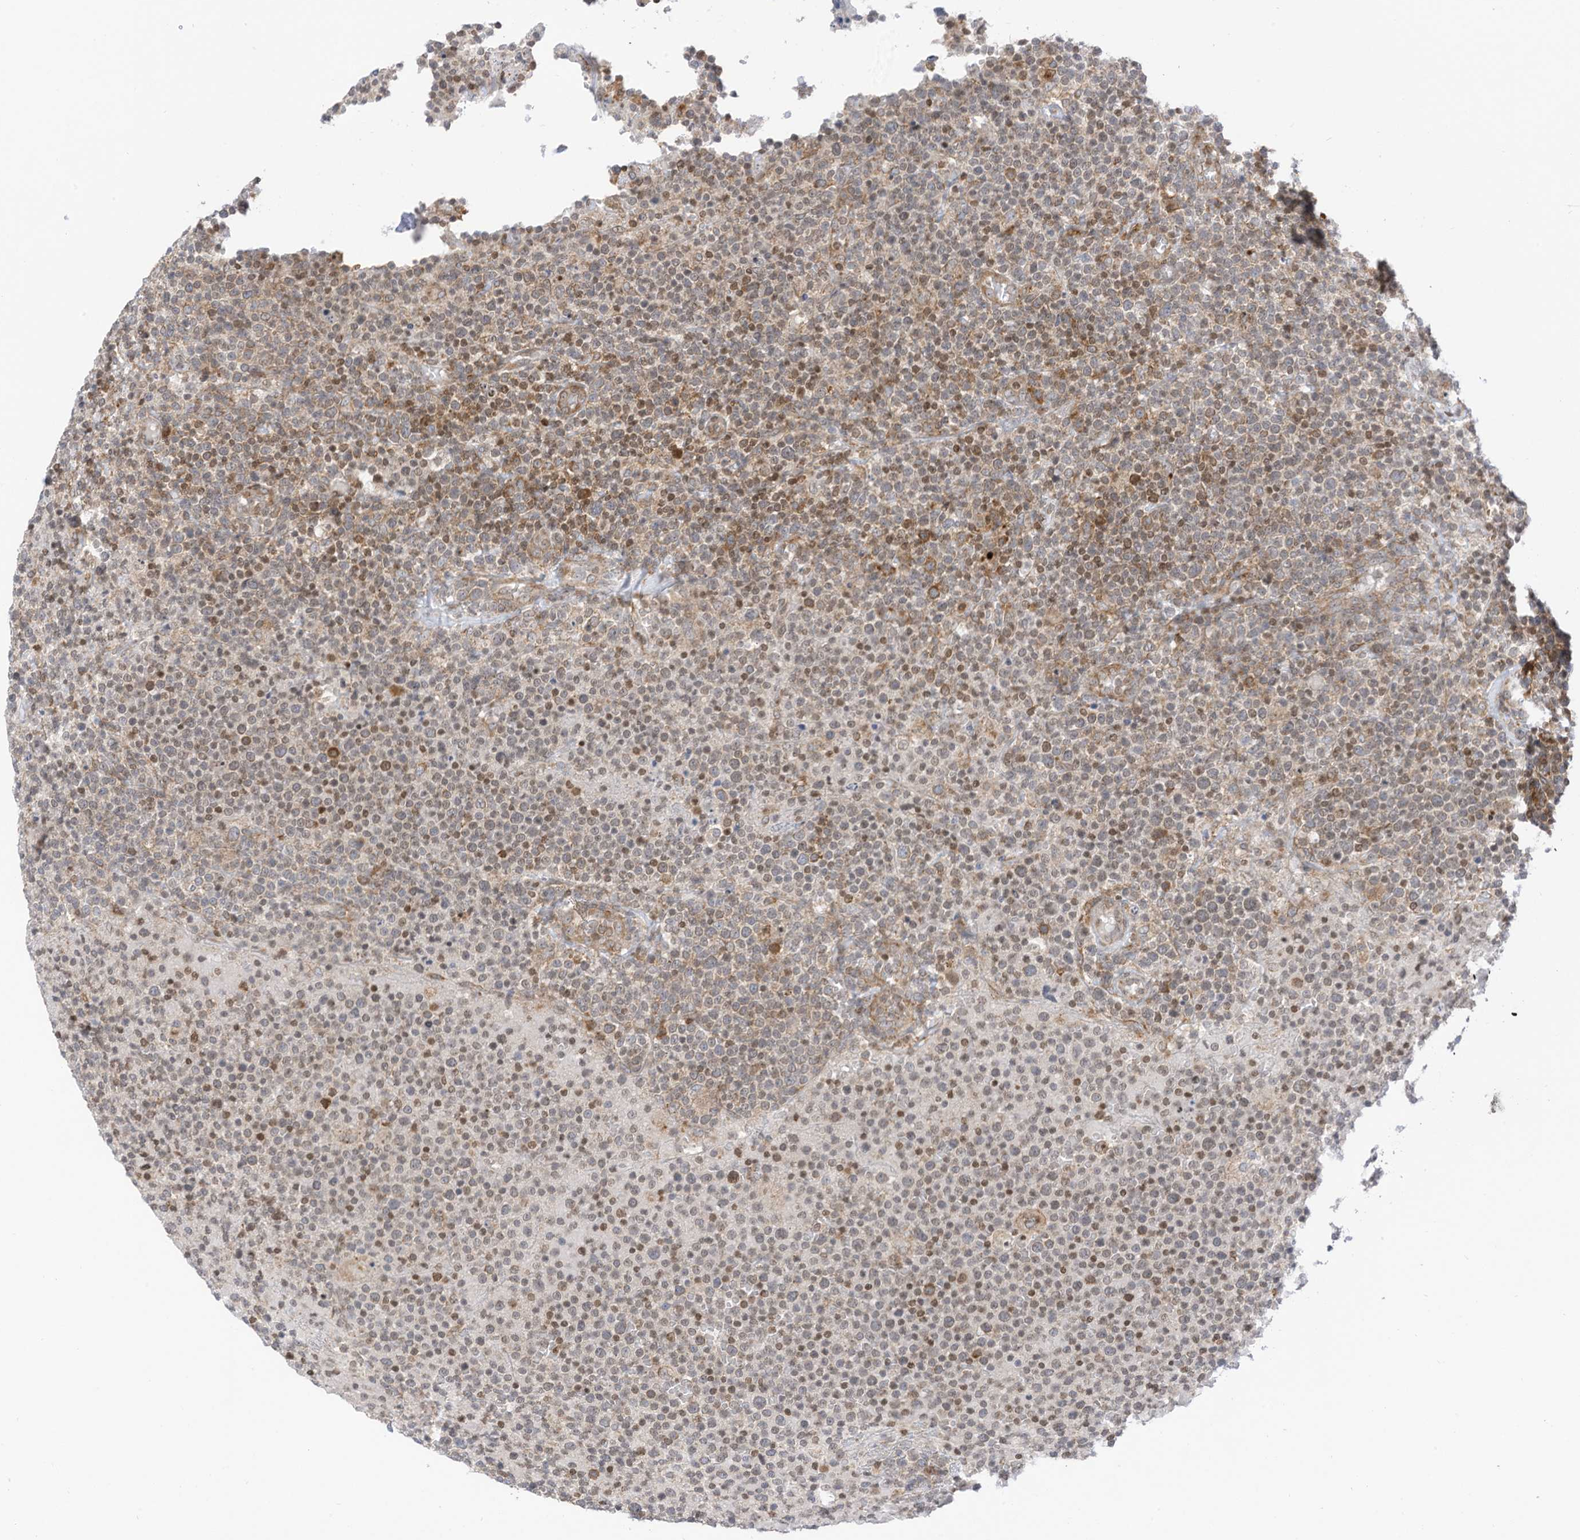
{"staining": {"intensity": "moderate", "quantity": "<25%", "location": "cytoplasmic/membranous"}, "tissue": "lymphoma", "cell_type": "Tumor cells", "image_type": "cancer", "snomed": [{"axis": "morphology", "description": "Malignant lymphoma, non-Hodgkin's type, High grade"}, {"axis": "topography", "description": "Lymph node"}], "caption": "Lymphoma tissue demonstrates moderate cytoplasmic/membranous positivity in about <25% of tumor cells, visualized by immunohistochemistry.", "gene": "EDF1", "patient": {"sex": "male", "age": 61}}